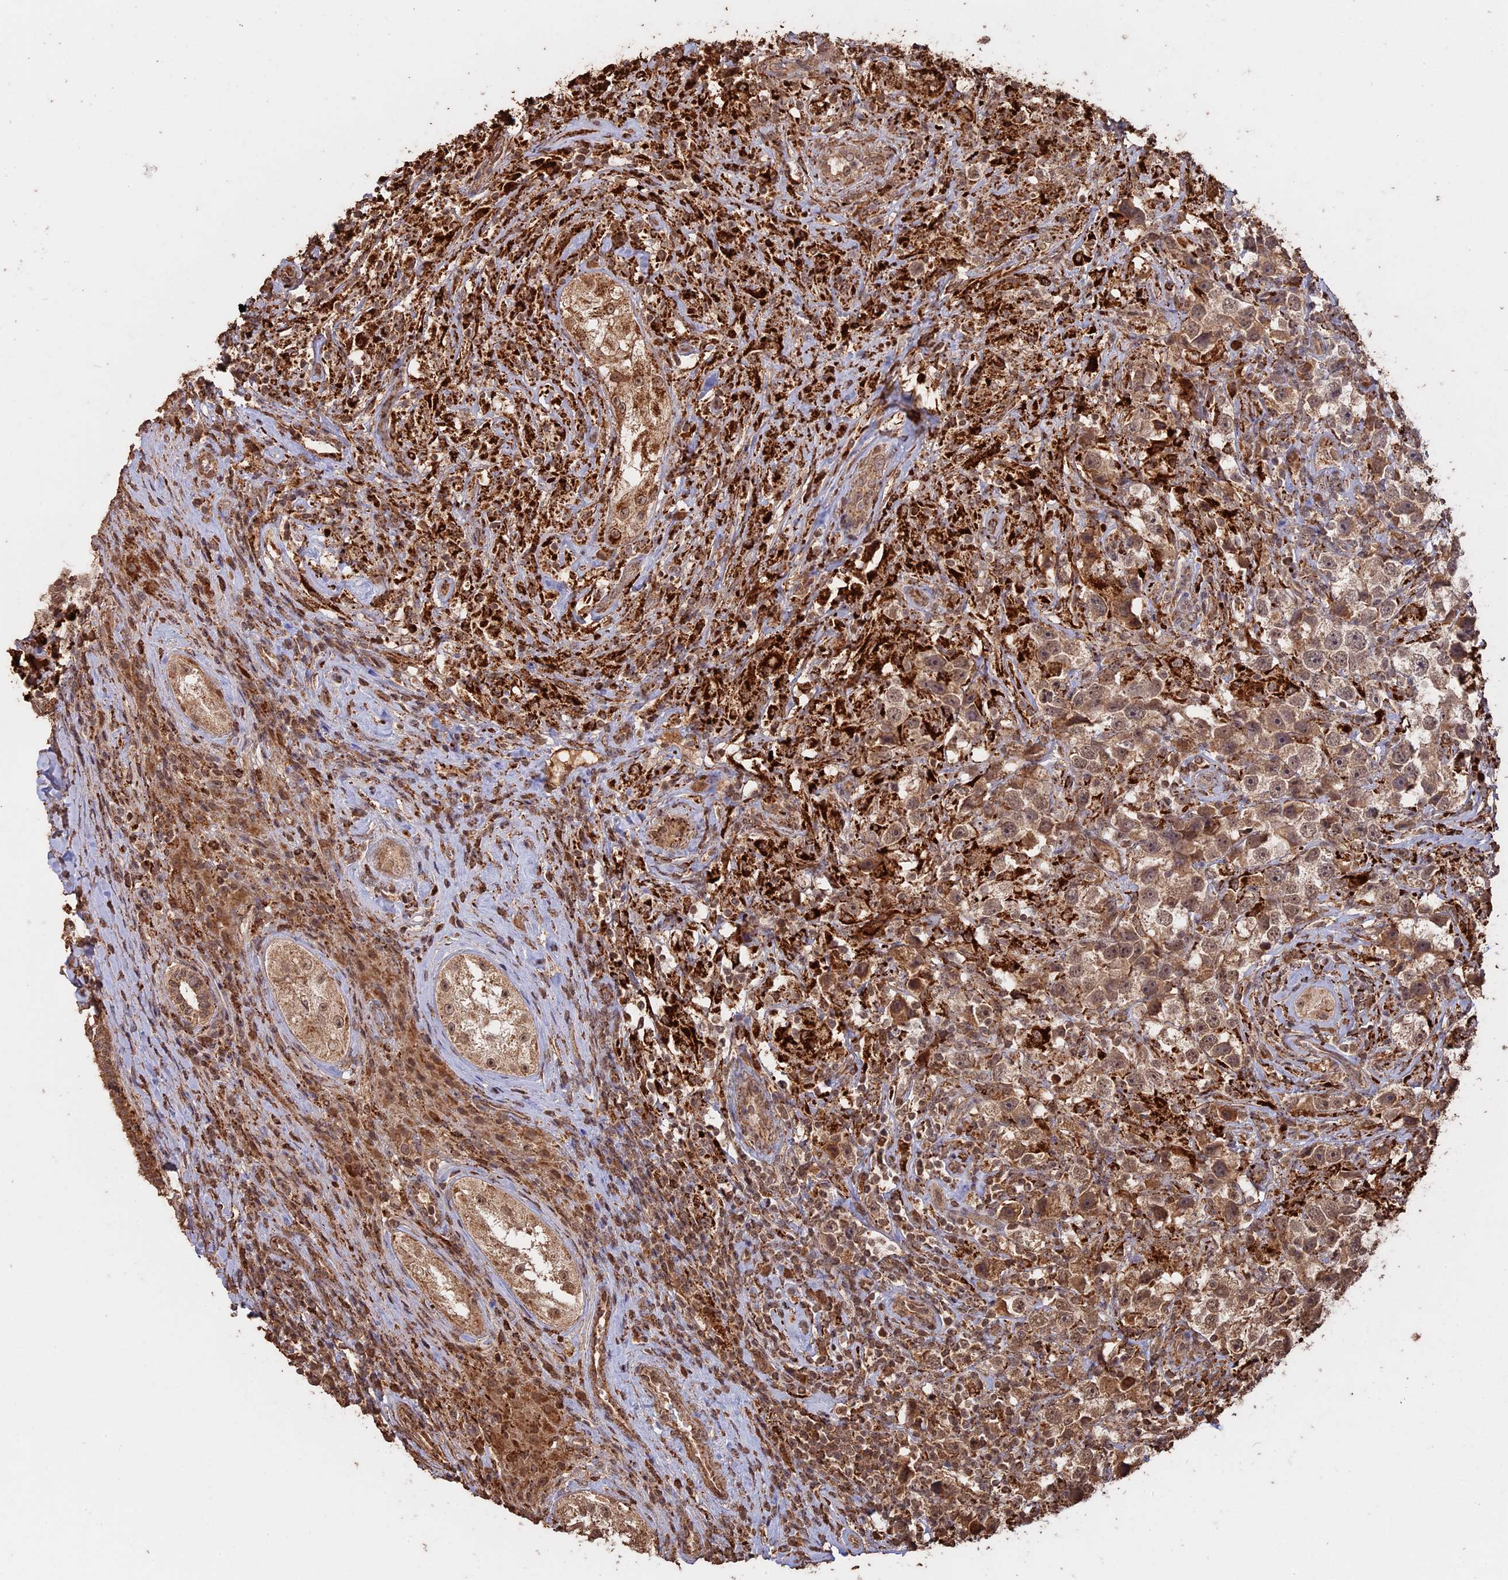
{"staining": {"intensity": "moderate", "quantity": ">75%", "location": "cytoplasmic/membranous,nuclear"}, "tissue": "testis cancer", "cell_type": "Tumor cells", "image_type": "cancer", "snomed": [{"axis": "morphology", "description": "Seminoma, NOS"}, {"axis": "topography", "description": "Testis"}], "caption": "Immunohistochemical staining of testis seminoma shows medium levels of moderate cytoplasmic/membranous and nuclear protein positivity in about >75% of tumor cells.", "gene": "FAM210B", "patient": {"sex": "male", "age": 49}}